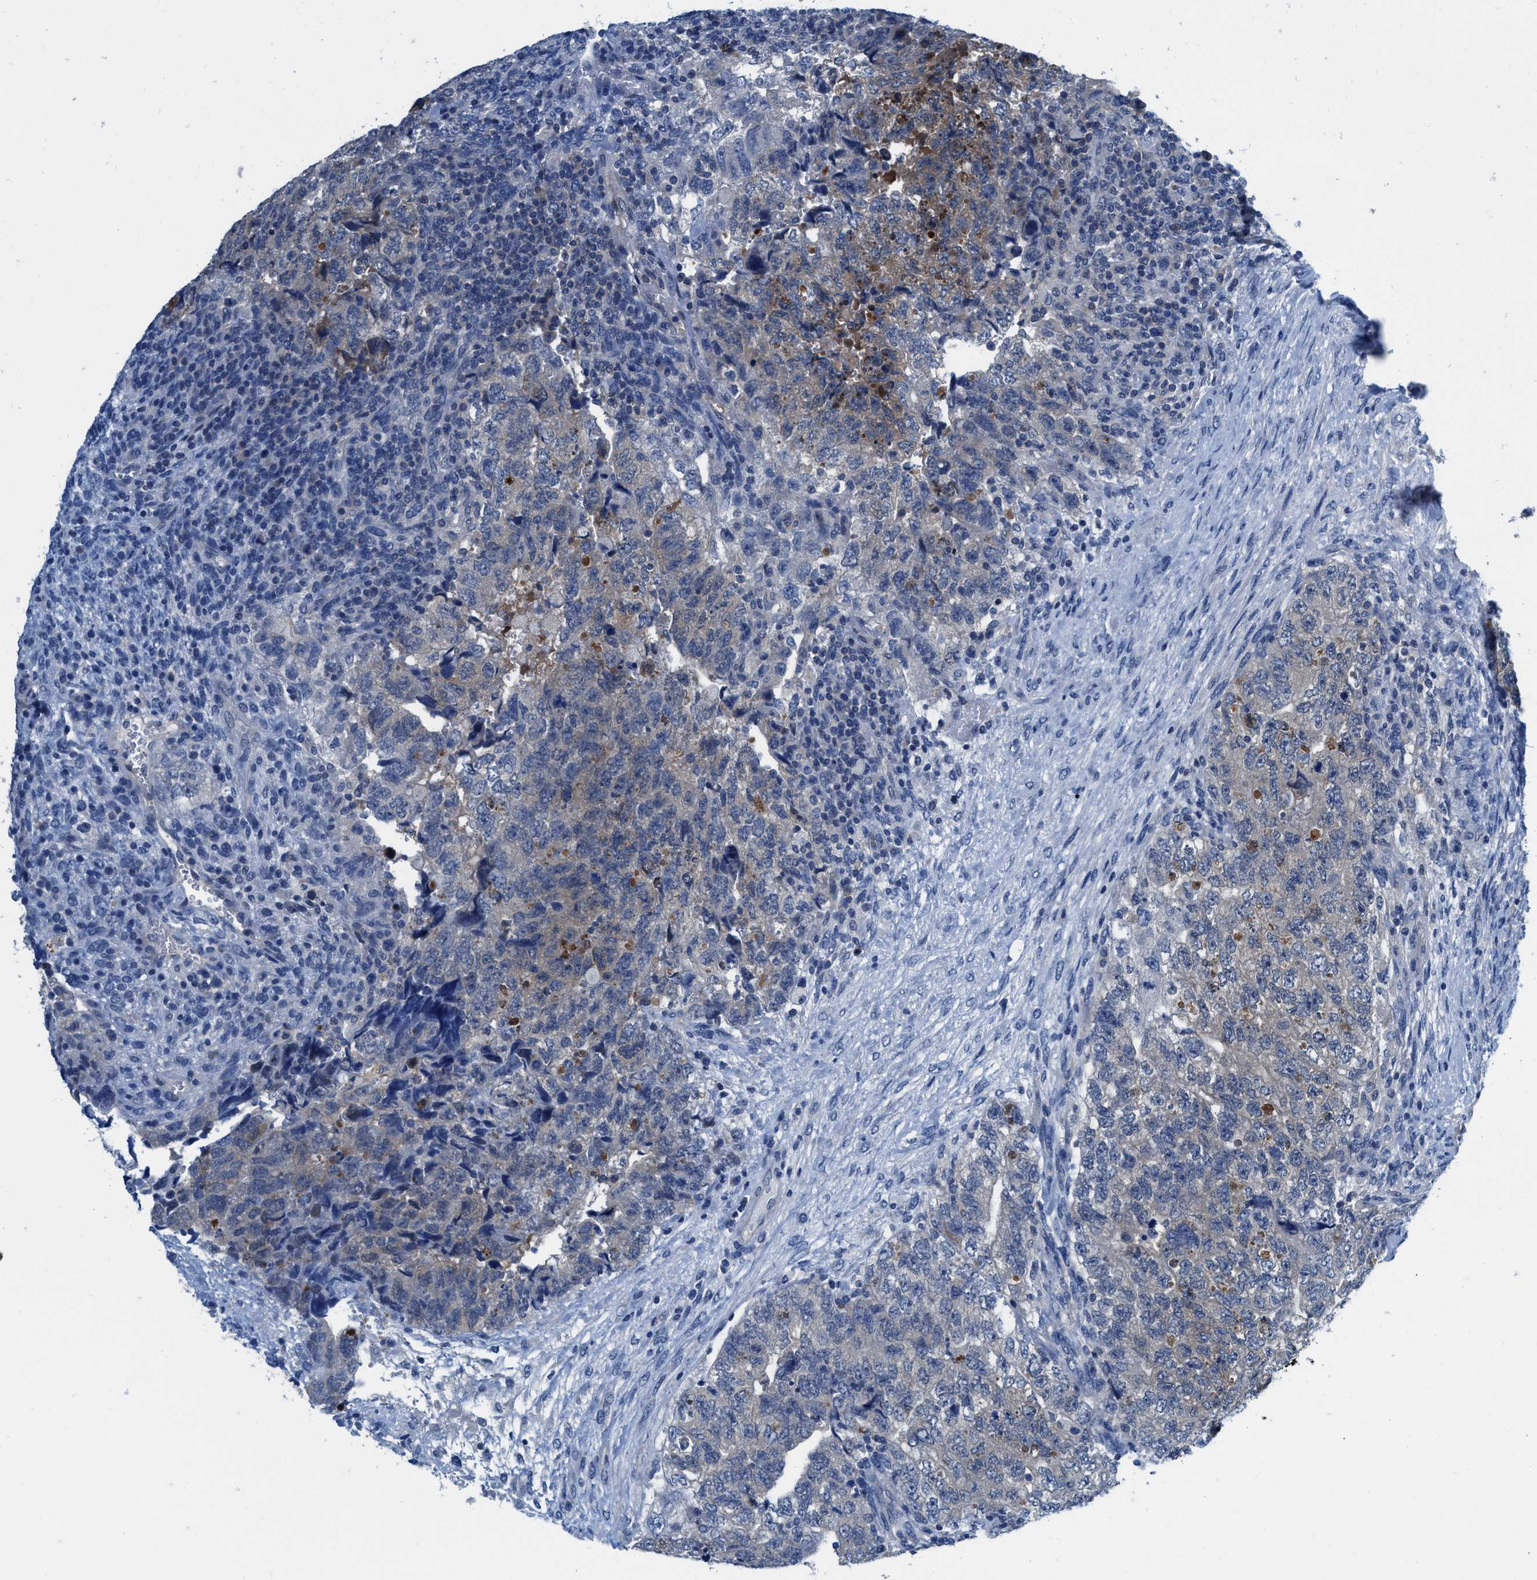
{"staining": {"intensity": "weak", "quantity": "<25%", "location": "cytoplasmic/membranous"}, "tissue": "testis cancer", "cell_type": "Tumor cells", "image_type": "cancer", "snomed": [{"axis": "morphology", "description": "Carcinoma, Embryonal, NOS"}, {"axis": "topography", "description": "Testis"}], "caption": "Tumor cells are negative for protein expression in human testis embryonal carcinoma. (Immunohistochemistry (ihc), brightfield microscopy, high magnification).", "gene": "NUDT5", "patient": {"sex": "male", "age": 36}}